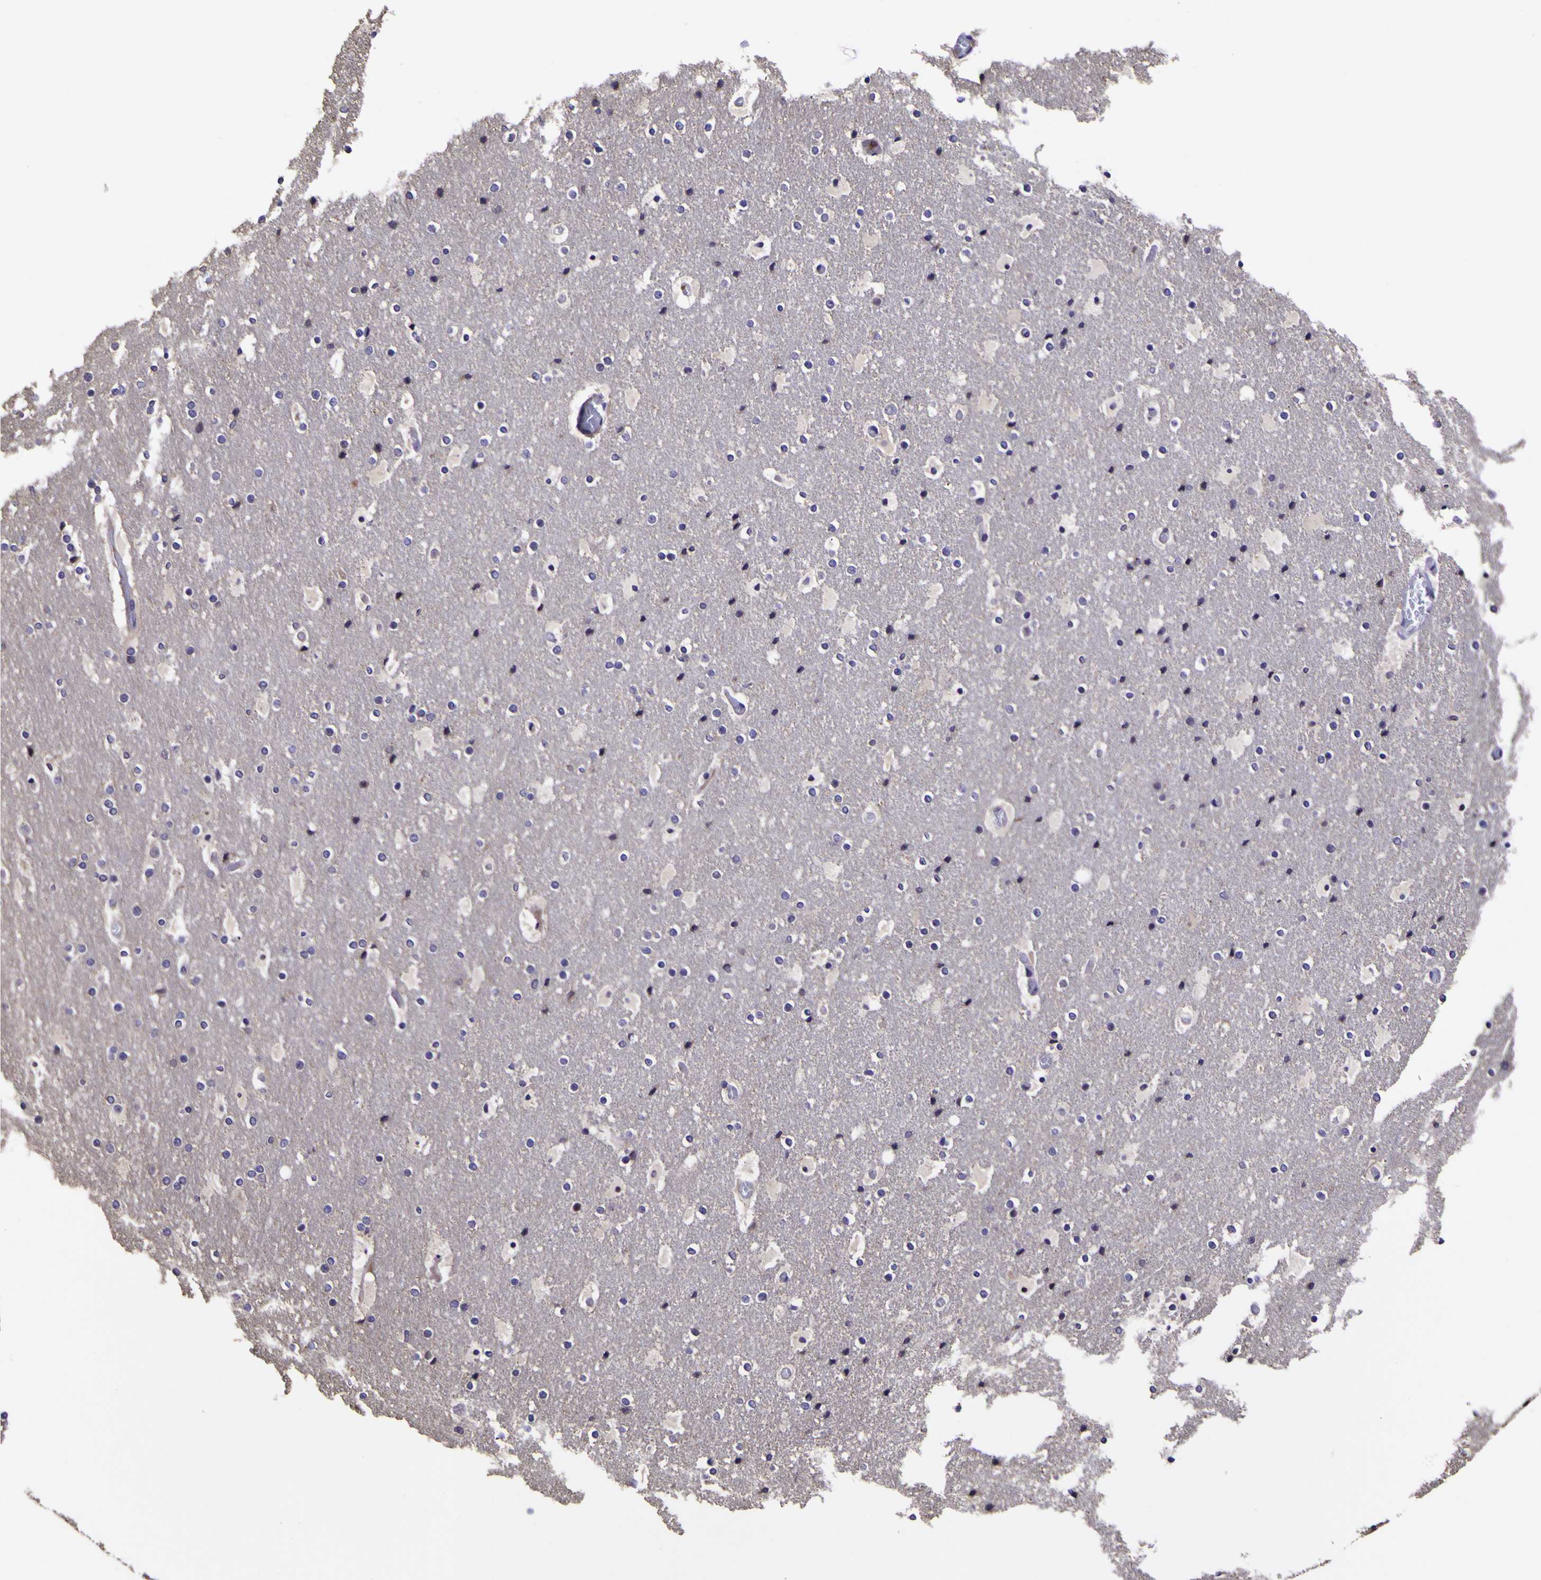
{"staining": {"intensity": "negative", "quantity": "none", "location": "none"}, "tissue": "cerebral cortex", "cell_type": "Endothelial cells", "image_type": "normal", "snomed": [{"axis": "morphology", "description": "Normal tissue, NOS"}, {"axis": "topography", "description": "Cerebral cortex"}], "caption": "Benign cerebral cortex was stained to show a protein in brown. There is no significant expression in endothelial cells. (IHC, brightfield microscopy, high magnification).", "gene": "MAPK14", "patient": {"sex": "male", "age": 57}}